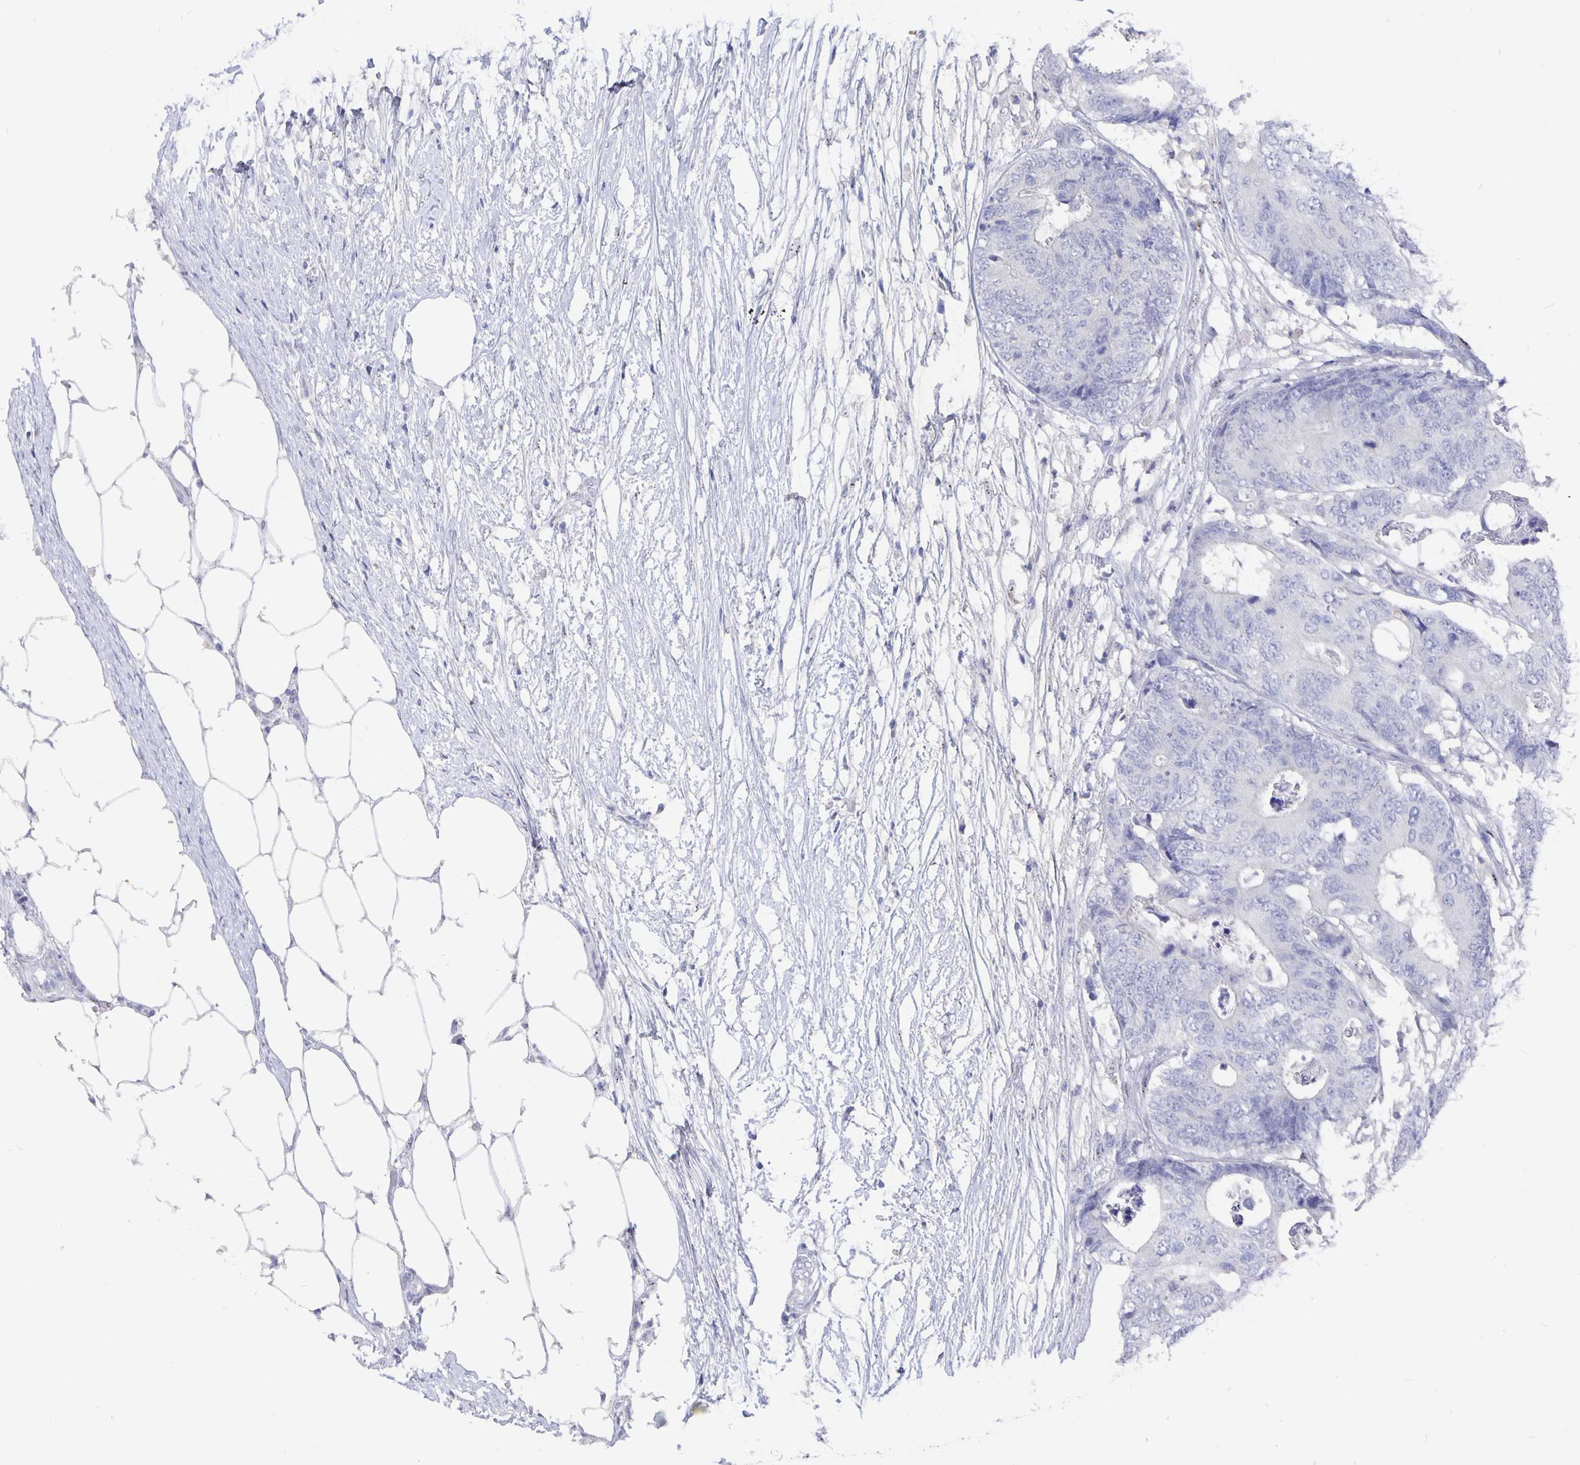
{"staining": {"intensity": "negative", "quantity": "none", "location": "none"}, "tissue": "colorectal cancer", "cell_type": "Tumor cells", "image_type": "cancer", "snomed": [{"axis": "morphology", "description": "Adenocarcinoma, NOS"}, {"axis": "topography", "description": "Colon"}], "caption": "Immunohistochemistry (IHC) histopathology image of human colorectal cancer (adenocarcinoma) stained for a protein (brown), which reveals no positivity in tumor cells.", "gene": "SMOC1", "patient": {"sex": "female", "age": 48}}